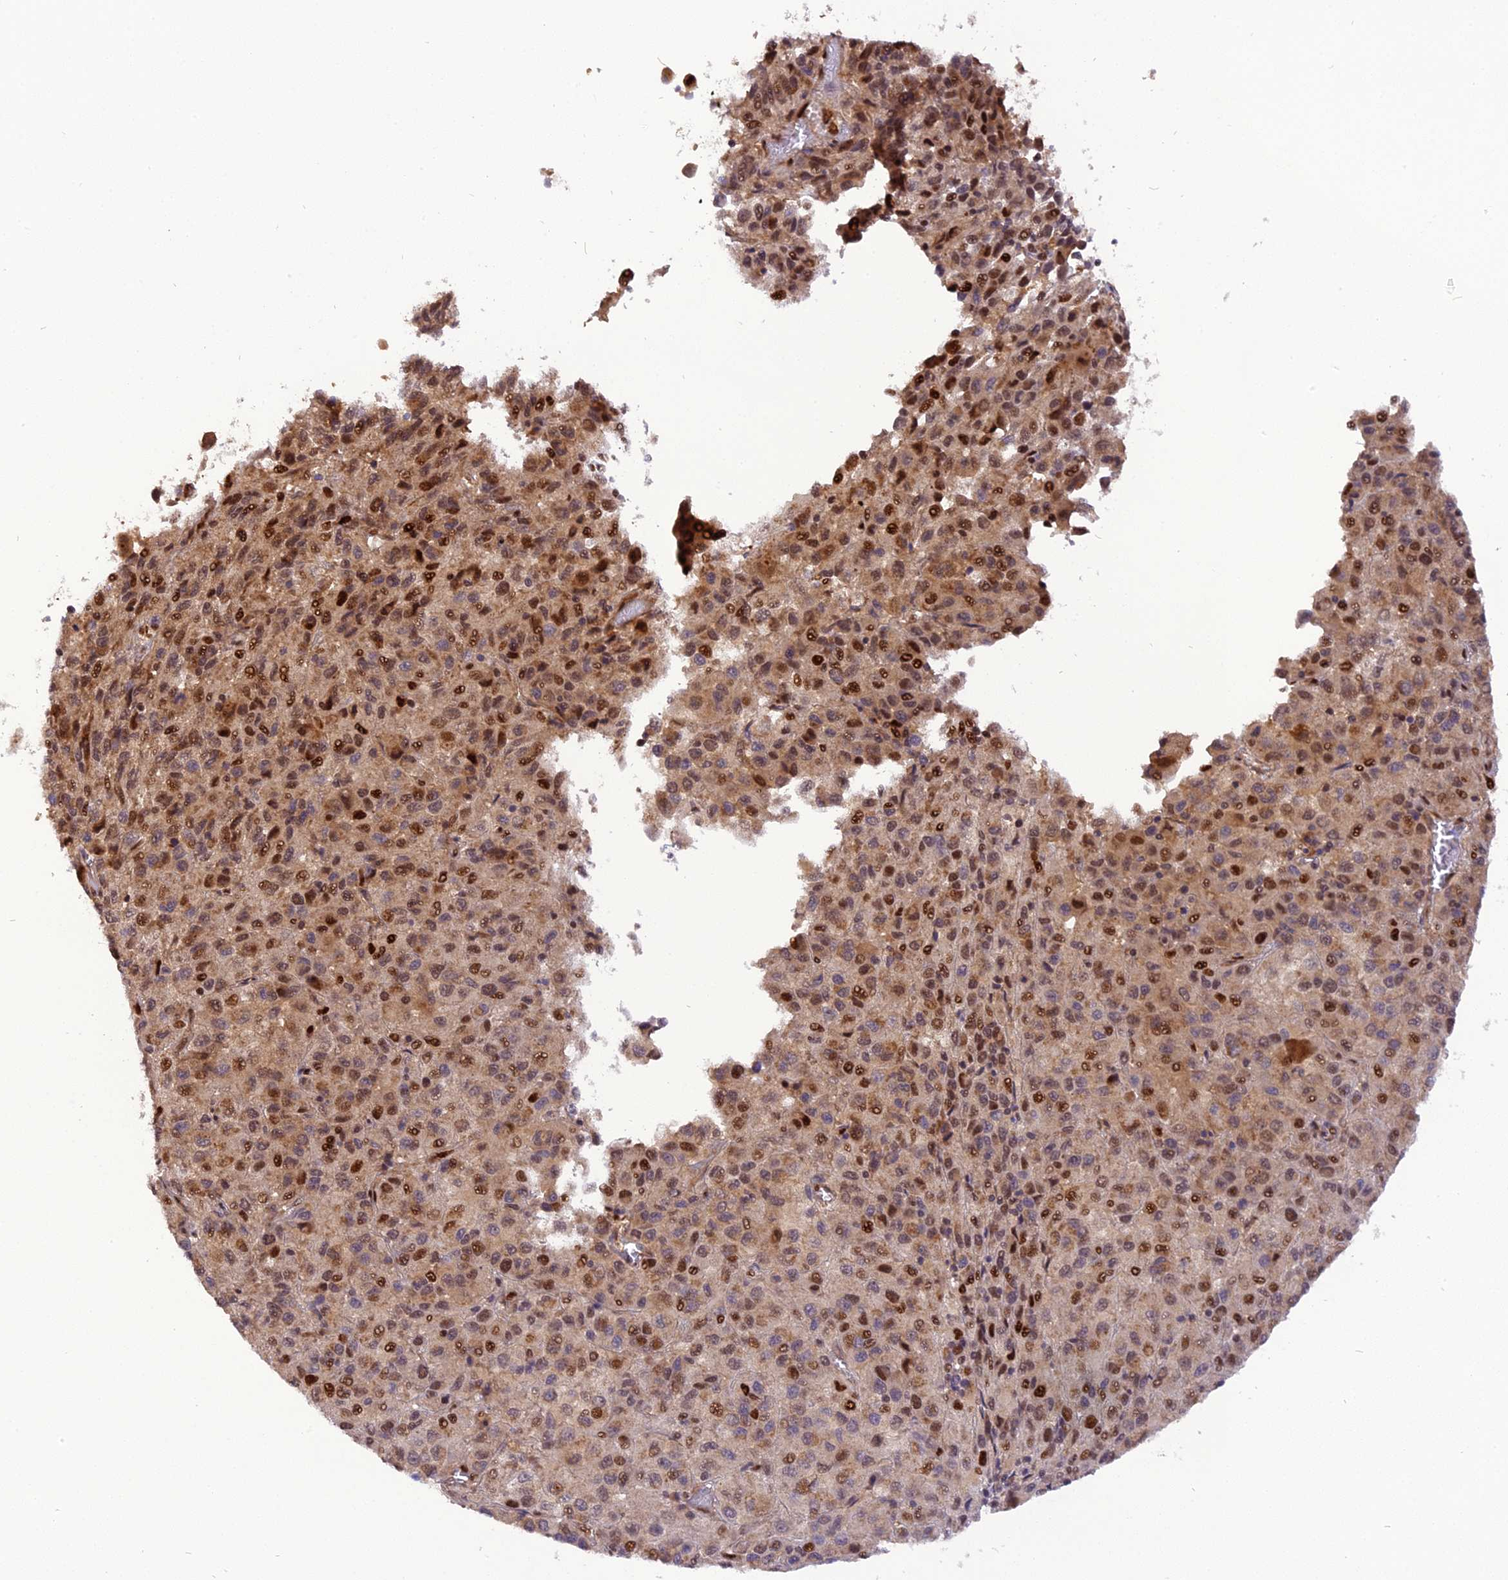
{"staining": {"intensity": "moderate", "quantity": ">75%", "location": "nuclear"}, "tissue": "melanoma", "cell_type": "Tumor cells", "image_type": "cancer", "snomed": [{"axis": "morphology", "description": "Malignant melanoma, Metastatic site"}, {"axis": "topography", "description": "Lung"}], "caption": "Immunohistochemical staining of melanoma shows medium levels of moderate nuclear expression in approximately >75% of tumor cells.", "gene": "MICALL1", "patient": {"sex": "male", "age": 64}}